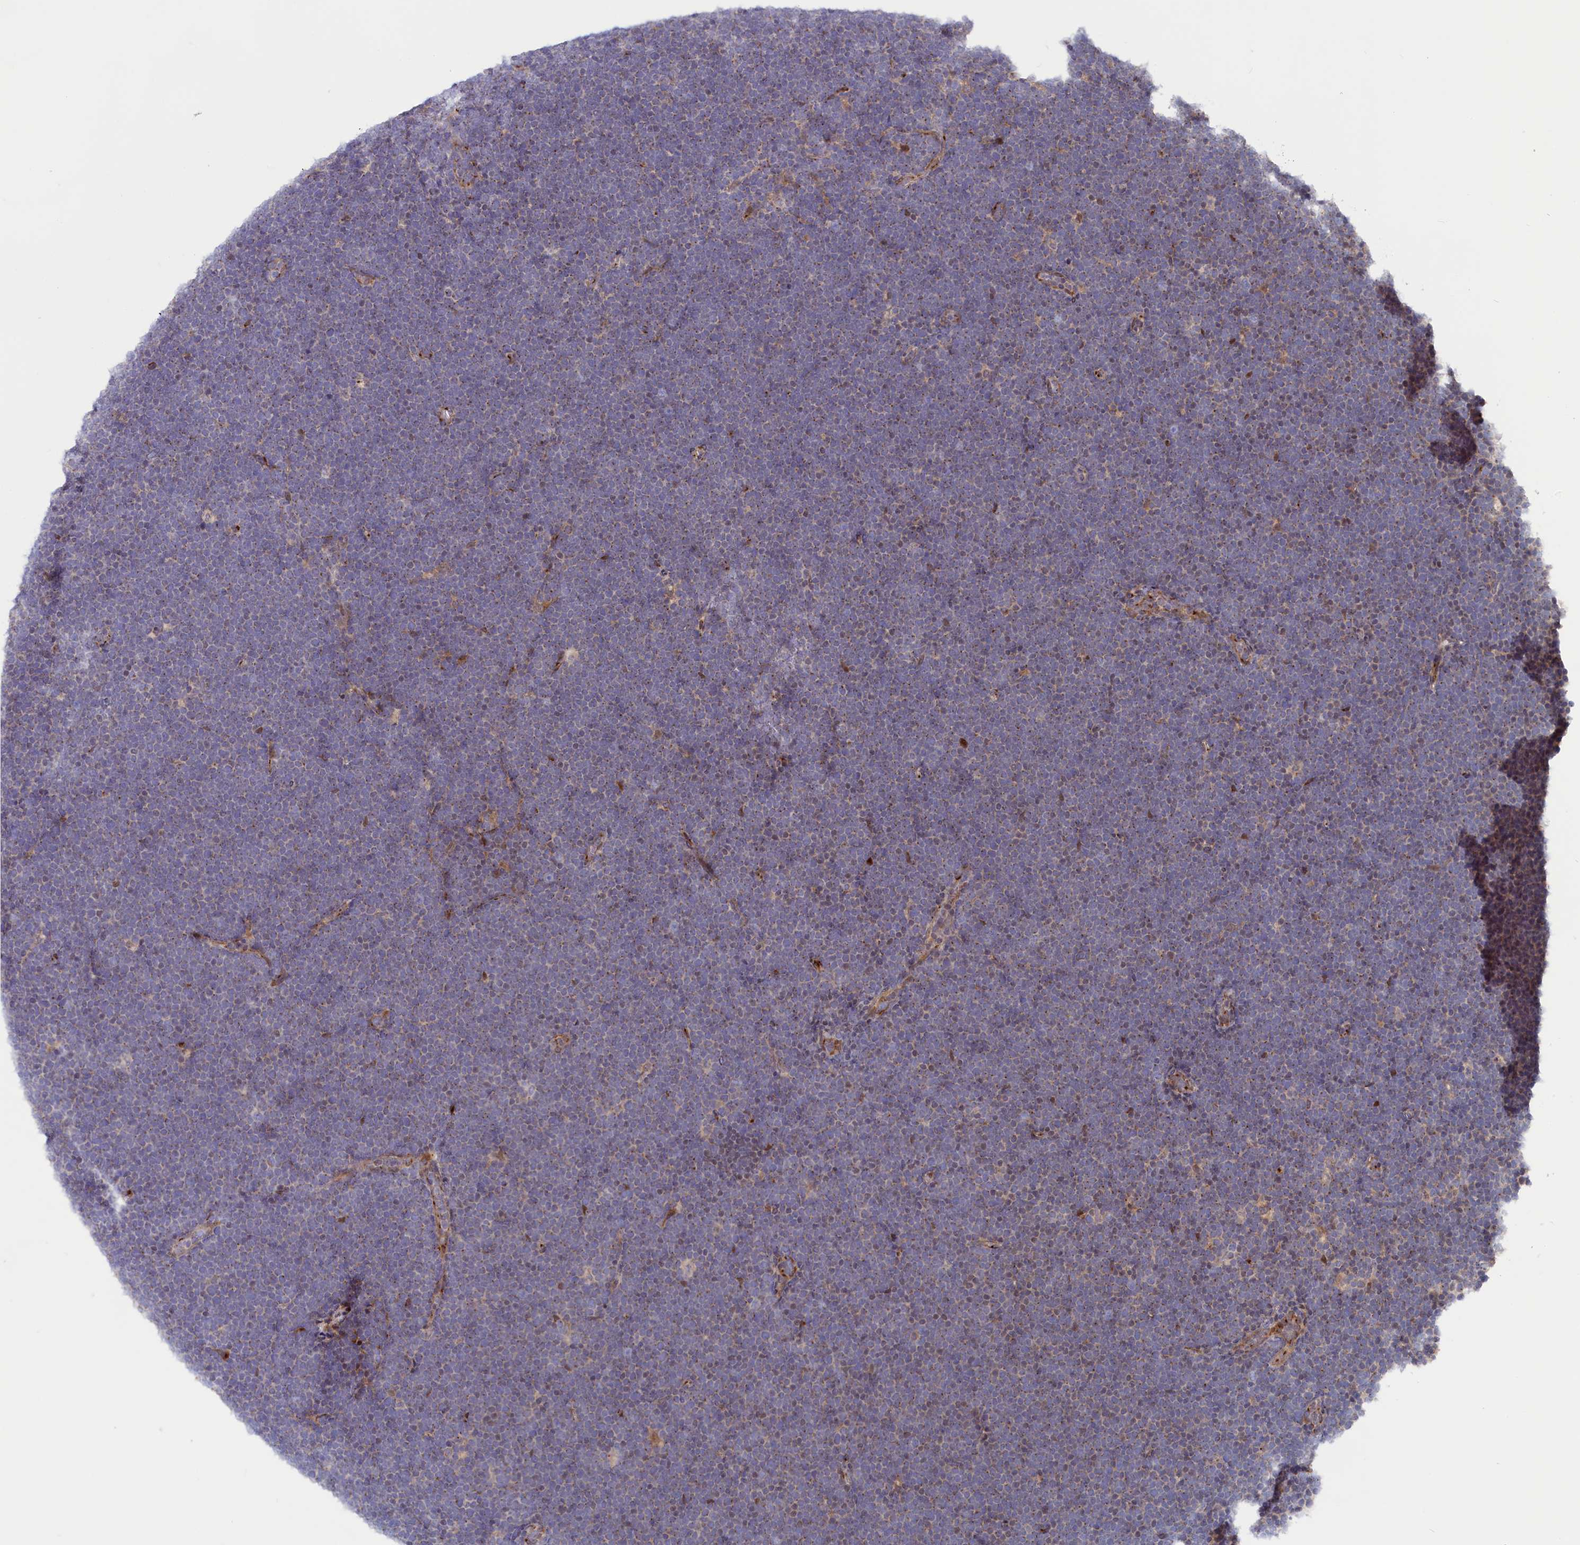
{"staining": {"intensity": "negative", "quantity": "none", "location": "none"}, "tissue": "lymphoma", "cell_type": "Tumor cells", "image_type": "cancer", "snomed": [{"axis": "morphology", "description": "Malignant lymphoma, non-Hodgkin's type, High grade"}, {"axis": "topography", "description": "Lymph node"}], "caption": "A high-resolution micrograph shows IHC staining of malignant lymphoma, non-Hodgkin's type (high-grade), which demonstrates no significant expression in tumor cells.", "gene": "CHST12", "patient": {"sex": "male", "age": 13}}